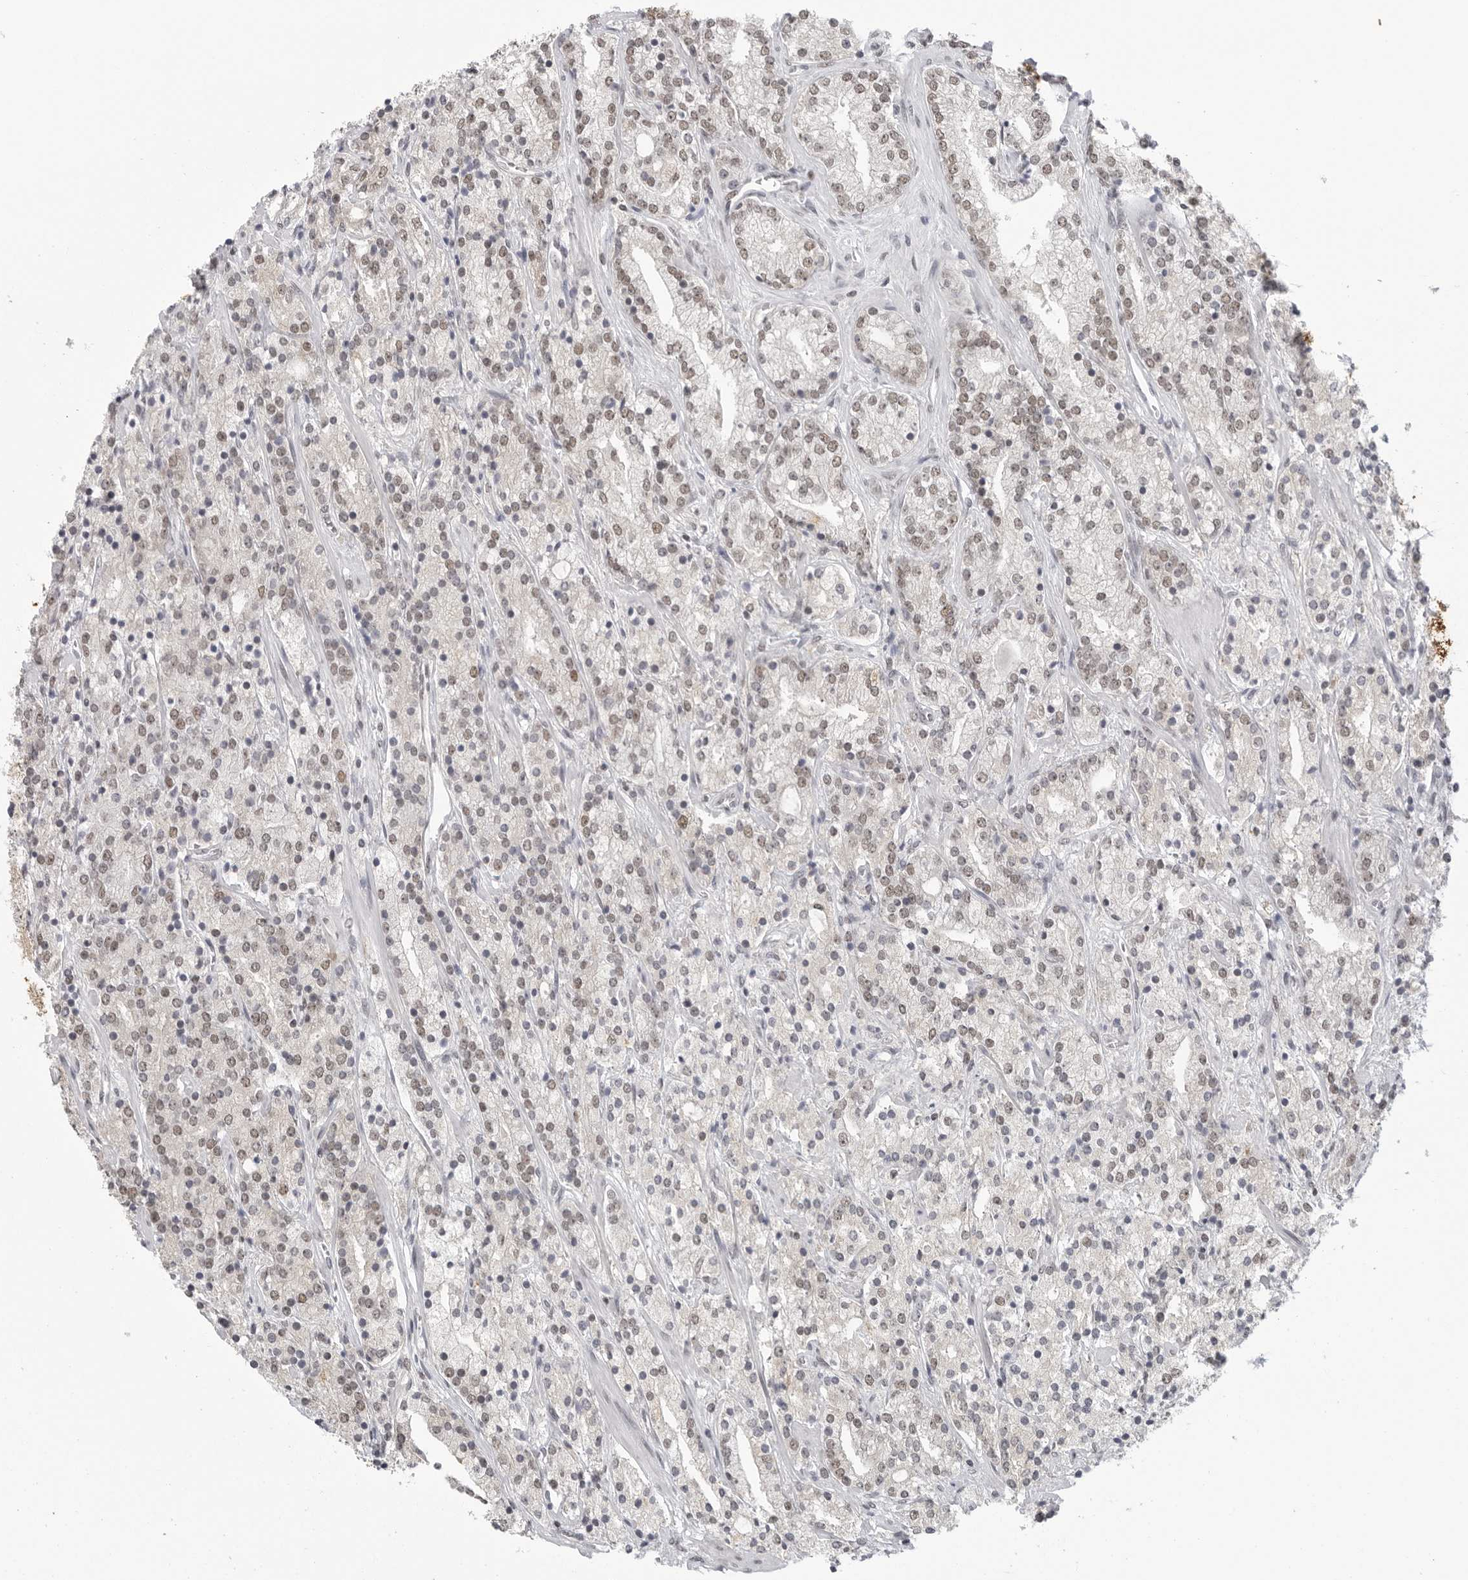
{"staining": {"intensity": "weak", "quantity": "25%-75%", "location": "nuclear"}, "tissue": "prostate cancer", "cell_type": "Tumor cells", "image_type": "cancer", "snomed": [{"axis": "morphology", "description": "Adenocarcinoma, High grade"}, {"axis": "topography", "description": "Prostate"}], "caption": "Protein expression analysis of human prostate cancer reveals weak nuclear staining in approximately 25%-75% of tumor cells.", "gene": "RPA2", "patient": {"sex": "male", "age": 71}}